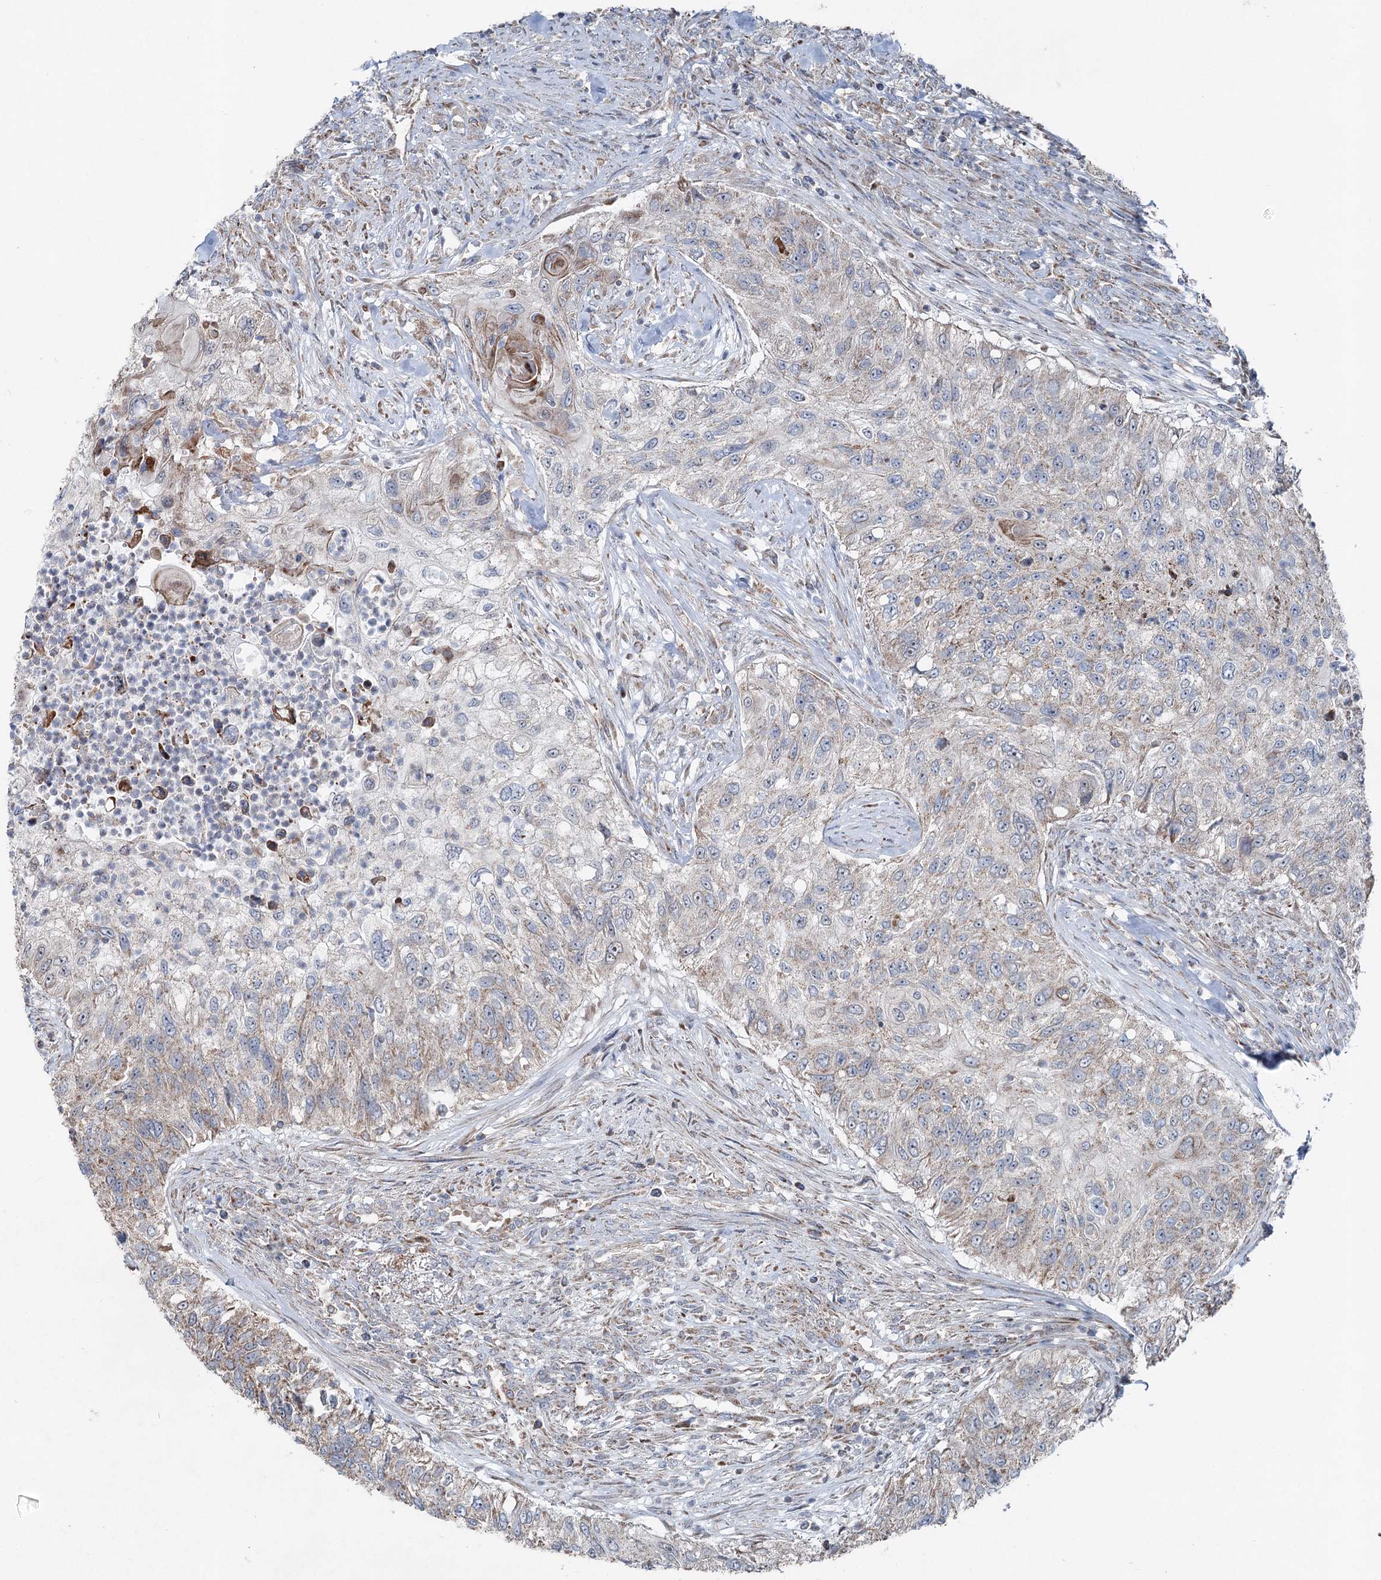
{"staining": {"intensity": "weak", "quantity": "<25%", "location": "cytoplasmic/membranous"}, "tissue": "urothelial cancer", "cell_type": "Tumor cells", "image_type": "cancer", "snomed": [{"axis": "morphology", "description": "Urothelial carcinoma, High grade"}, {"axis": "topography", "description": "Urinary bladder"}], "caption": "Tumor cells show no significant protein expression in urothelial cancer.", "gene": "UCN3", "patient": {"sex": "female", "age": 60}}